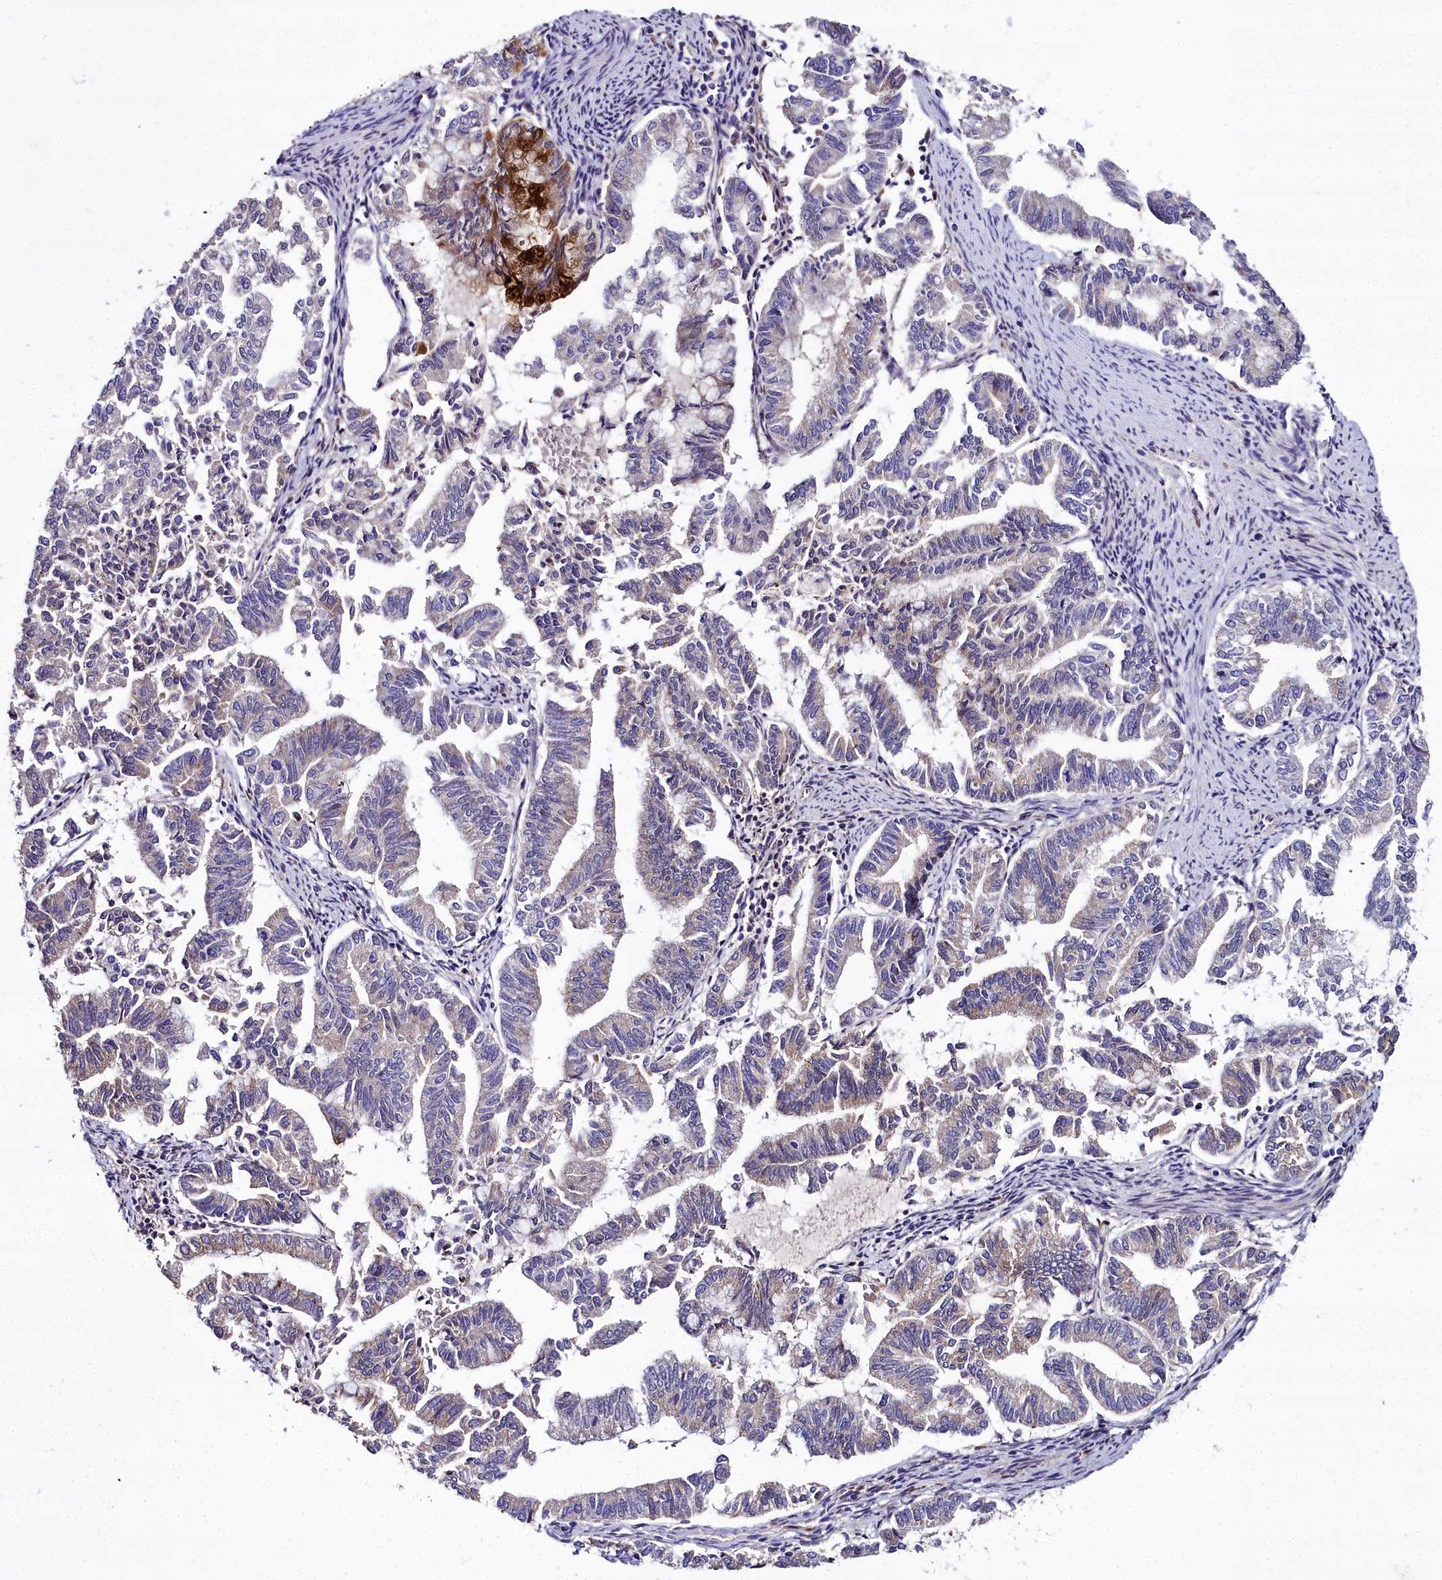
{"staining": {"intensity": "strong", "quantity": "<25%", "location": "cytoplasmic/membranous"}, "tissue": "endometrial cancer", "cell_type": "Tumor cells", "image_type": "cancer", "snomed": [{"axis": "morphology", "description": "Adenocarcinoma, NOS"}, {"axis": "topography", "description": "Endometrium"}], "caption": "Adenocarcinoma (endometrial) stained with immunohistochemistry (IHC) reveals strong cytoplasmic/membranous staining in about <25% of tumor cells.", "gene": "NT5M", "patient": {"sex": "female", "age": 79}}